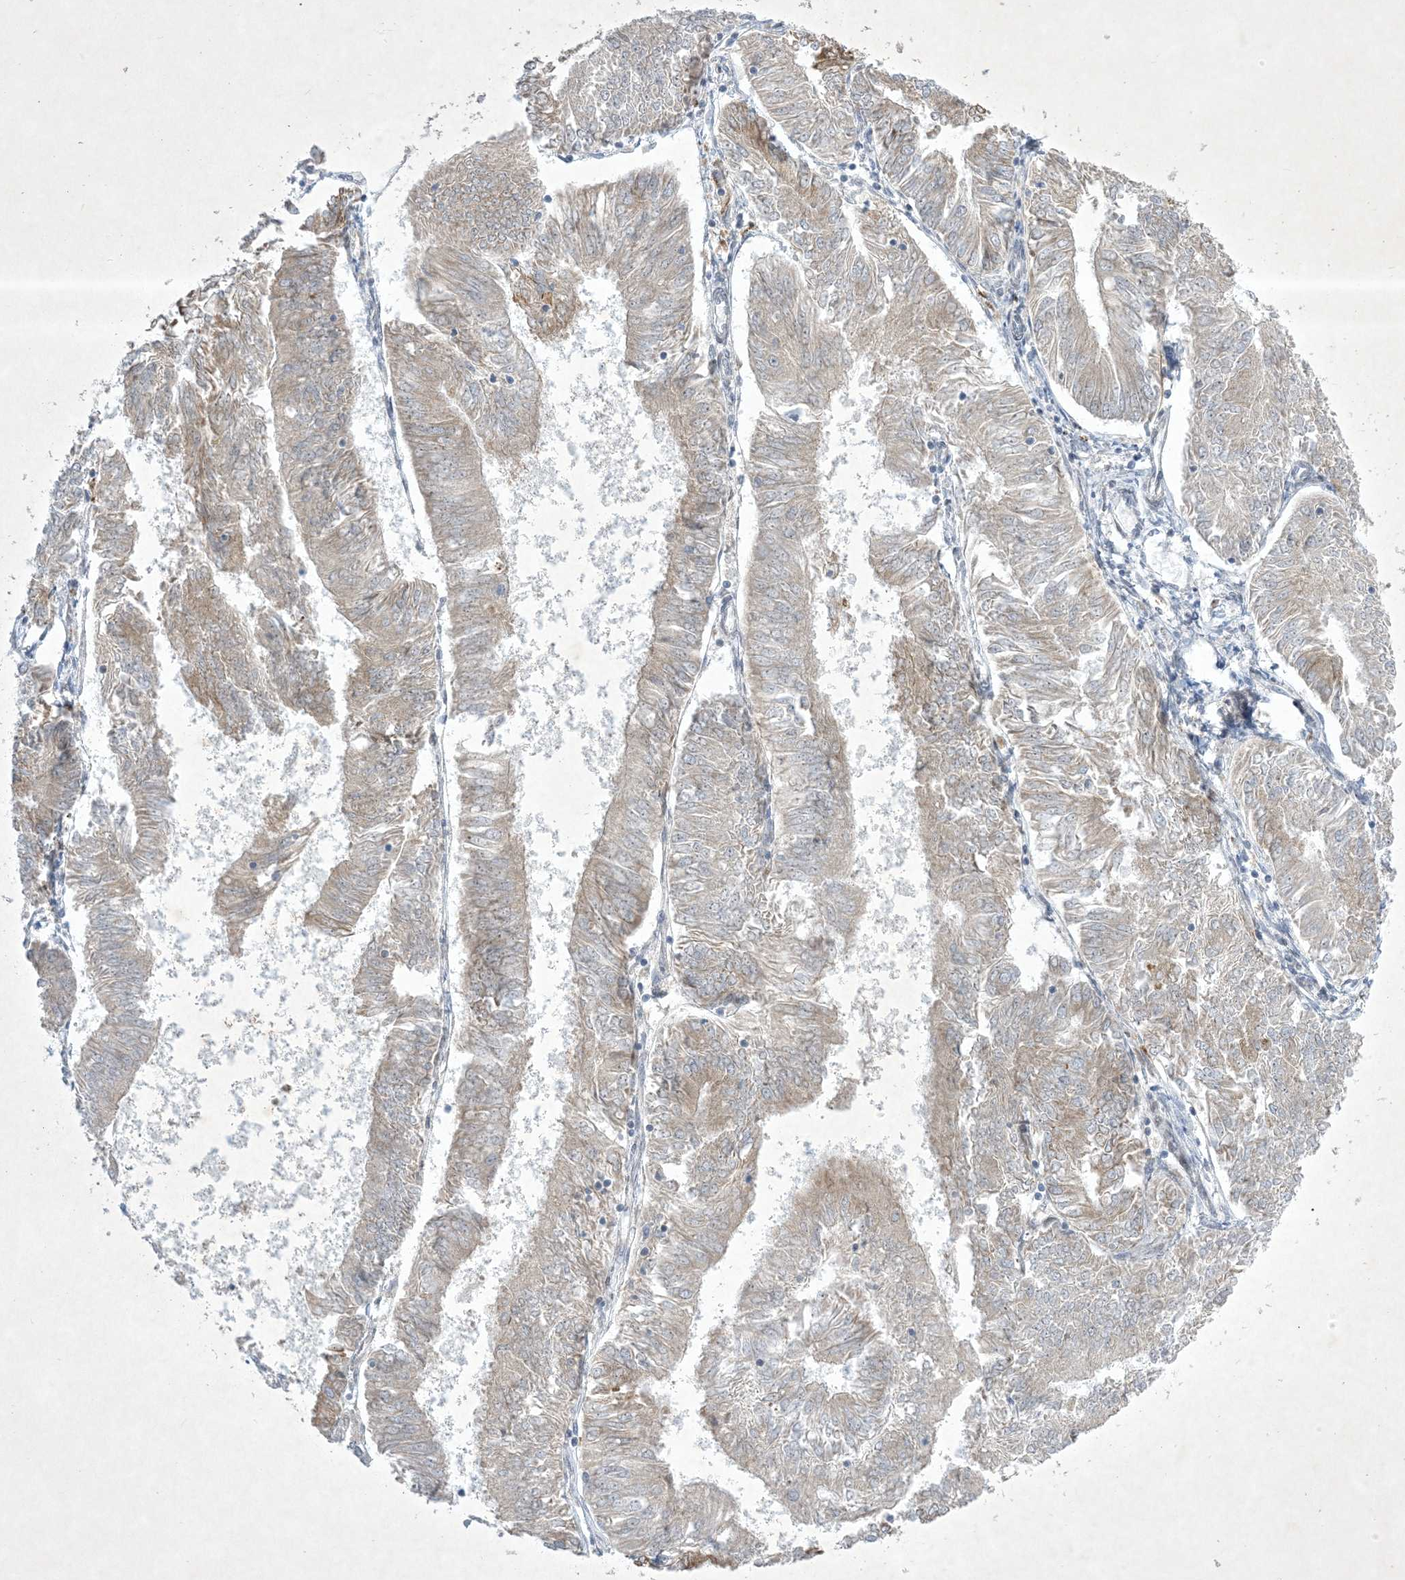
{"staining": {"intensity": "weak", "quantity": "<25%", "location": "cytoplasmic/membranous"}, "tissue": "endometrial cancer", "cell_type": "Tumor cells", "image_type": "cancer", "snomed": [{"axis": "morphology", "description": "Adenocarcinoma, NOS"}, {"axis": "topography", "description": "Endometrium"}], "caption": "Tumor cells are negative for brown protein staining in endometrial adenocarcinoma.", "gene": "SOGA3", "patient": {"sex": "female", "age": 58}}